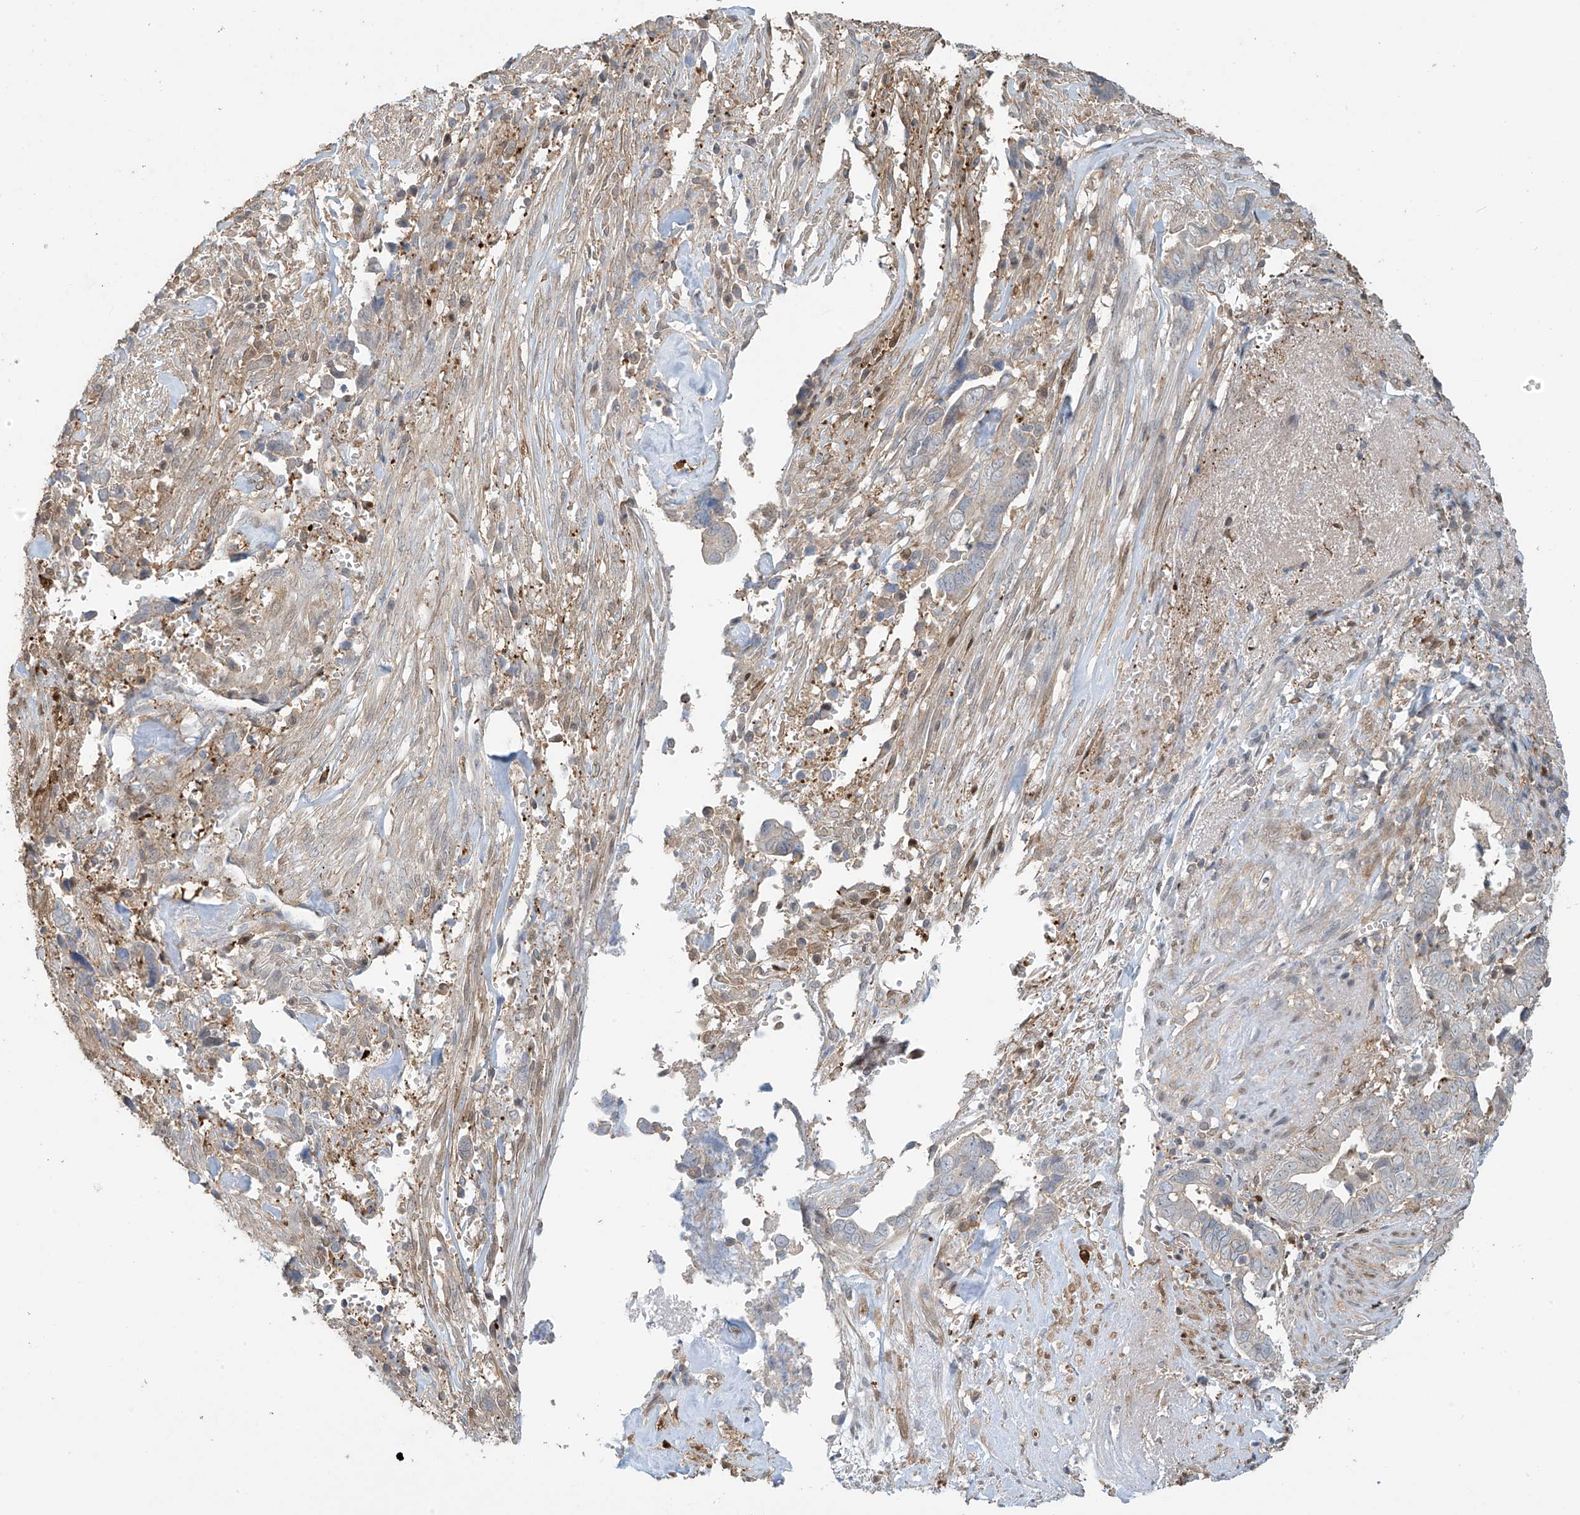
{"staining": {"intensity": "negative", "quantity": "none", "location": "none"}, "tissue": "liver cancer", "cell_type": "Tumor cells", "image_type": "cancer", "snomed": [{"axis": "morphology", "description": "Cholangiocarcinoma"}, {"axis": "topography", "description": "Liver"}], "caption": "Immunohistochemical staining of human liver cancer reveals no significant expression in tumor cells.", "gene": "TAGAP", "patient": {"sex": "female", "age": 79}}